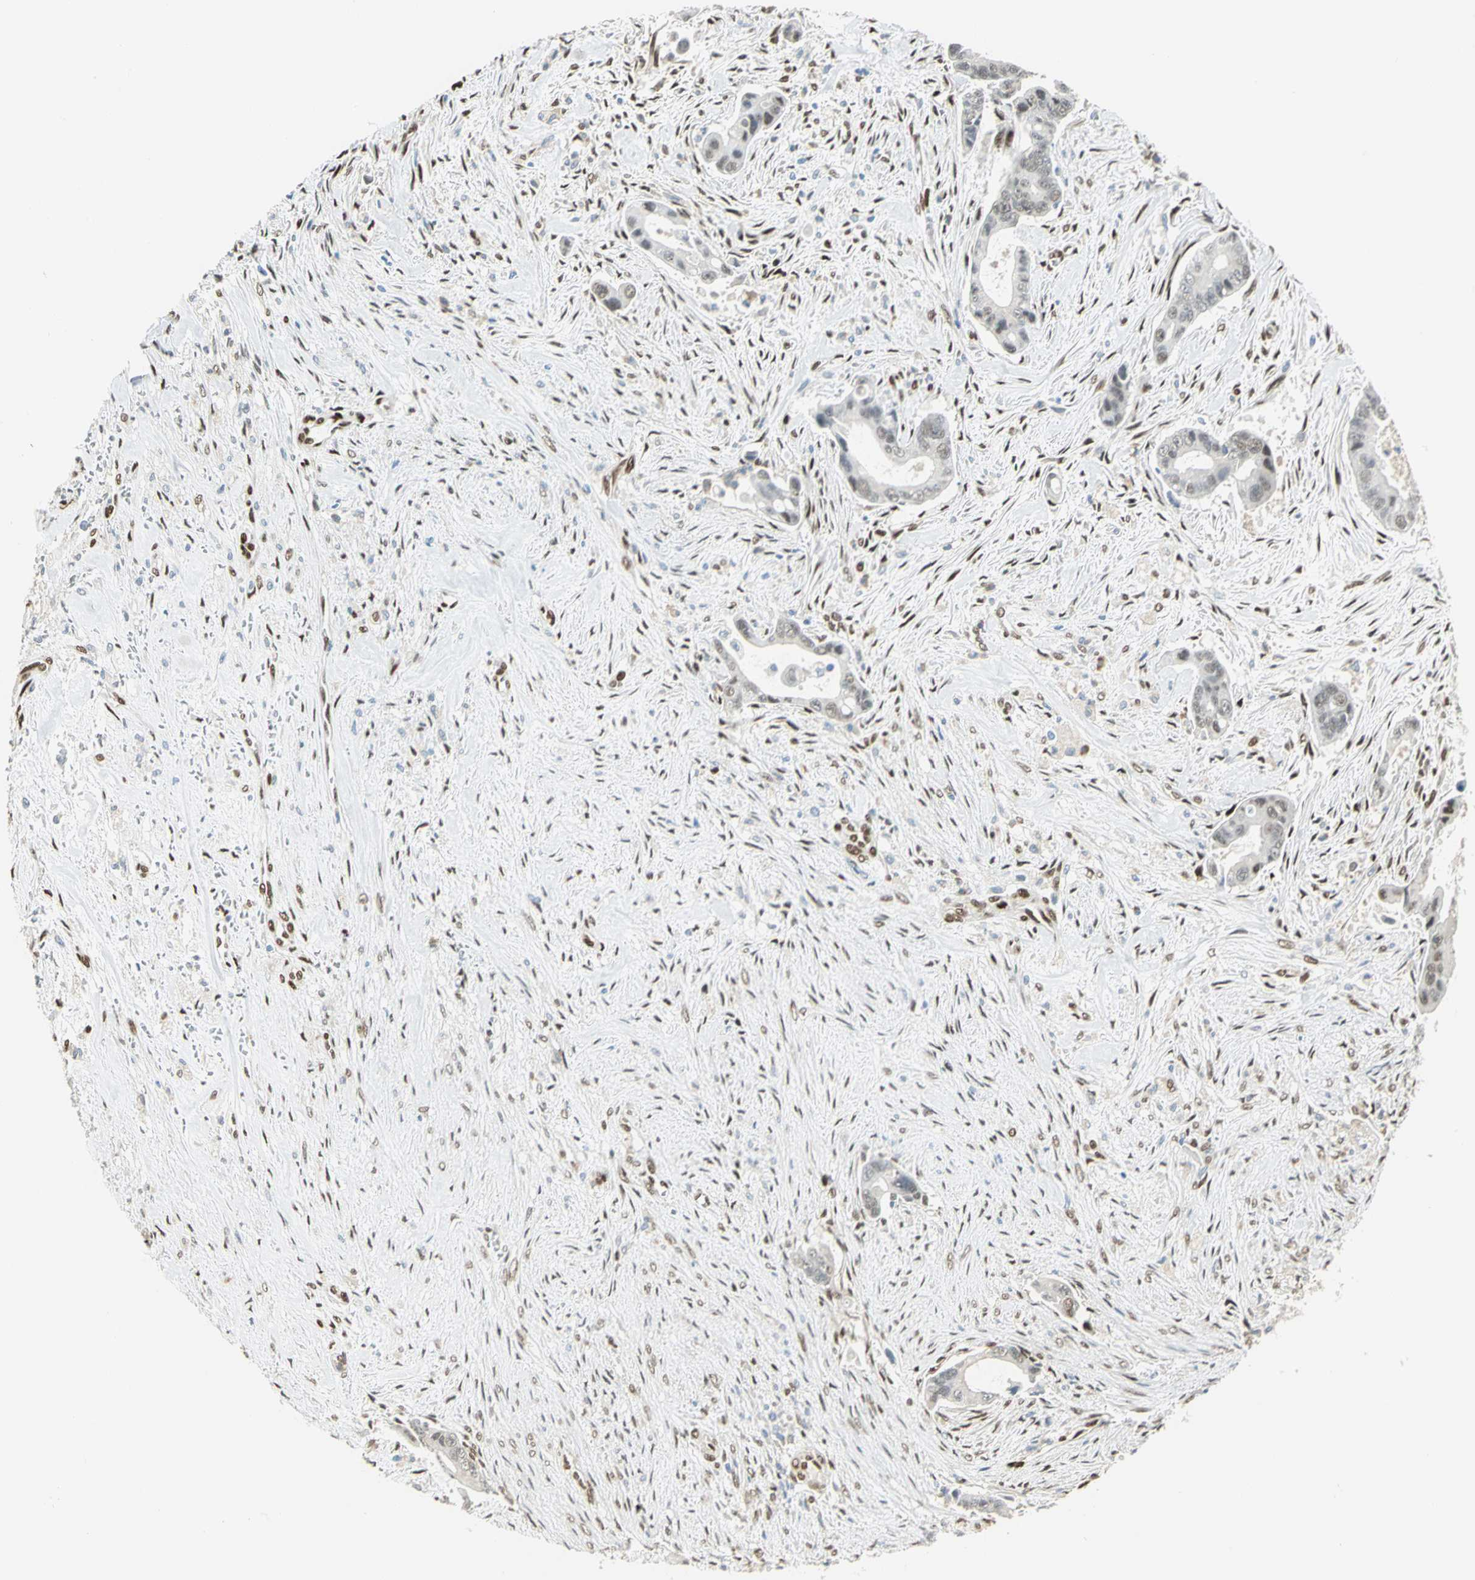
{"staining": {"intensity": "weak", "quantity": "<25%", "location": "nuclear"}, "tissue": "liver cancer", "cell_type": "Tumor cells", "image_type": "cancer", "snomed": [{"axis": "morphology", "description": "Cholangiocarcinoma"}, {"axis": "topography", "description": "Liver"}], "caption": "Liver cancer was stained to show a protein in brown. There is no significant staining in tumor cells. (Stains: DAB (3,3'-diaminobenzidine) IHC with hematoxylin counter stain, Microscopy: brightfield microscopy at high magnification).", "gene": "RBFOX2", "patient": {"sex": "female", "age": 55}}